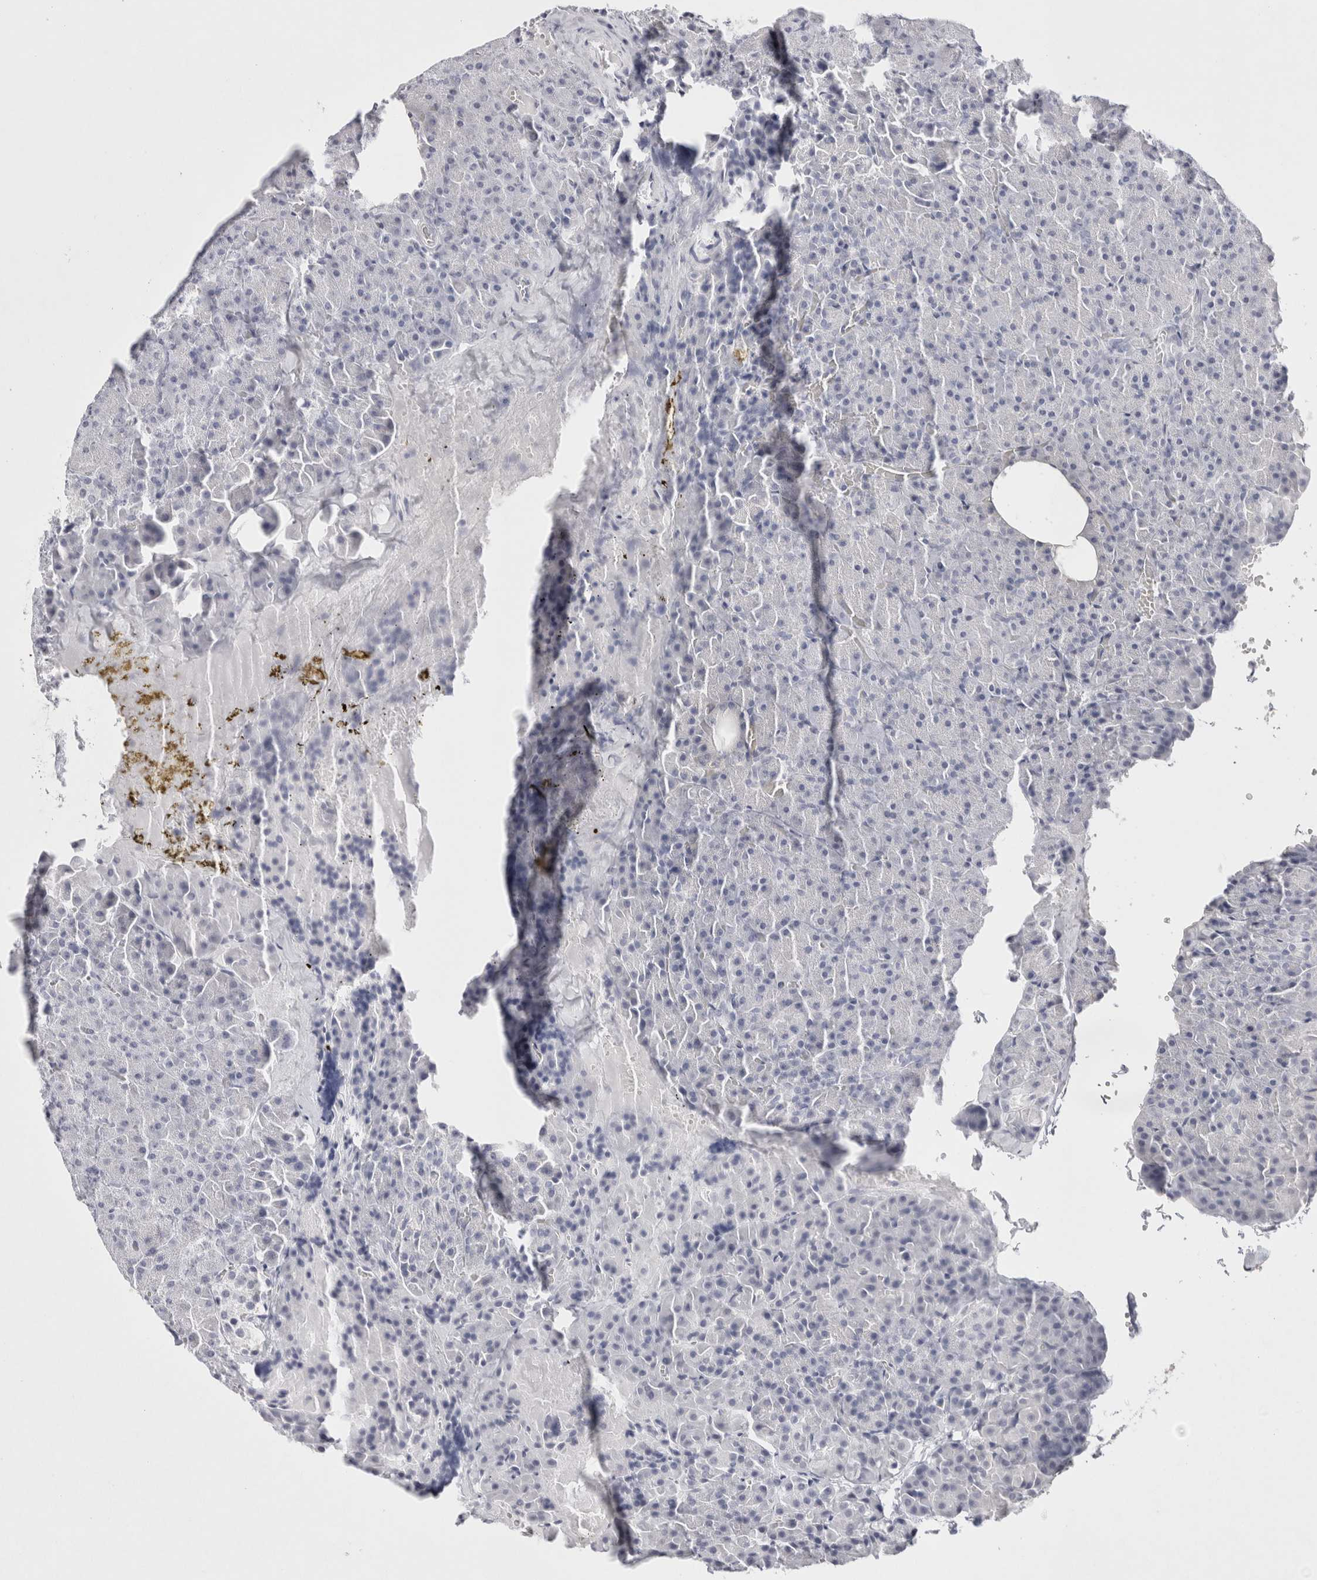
{"staining": {"intensity": "negative", "quantity": "none", "location": "none"}, "tissue": "pancreas", "cell_type": "Exocrine glandular cells", "image_type": "normal", "snomed": [{"axis": "morphology", "description": "Normal tissue, NOS"}, {"axis": "morphology", "description": "Carcinoid, malignant, NOS"}, {"axis": "topography", "description": "Pancreas"}], "caption": "Immunohistochemistry (IHC) micrograph of unremarkable pancreas: pancreas stained with DAB (3,3'-diaminobenzidine) reveals no significant protein positivity in exocrine glandular cells.", "gene": "GARIN1A", "patient": {"sex": "female", "age": 35}}